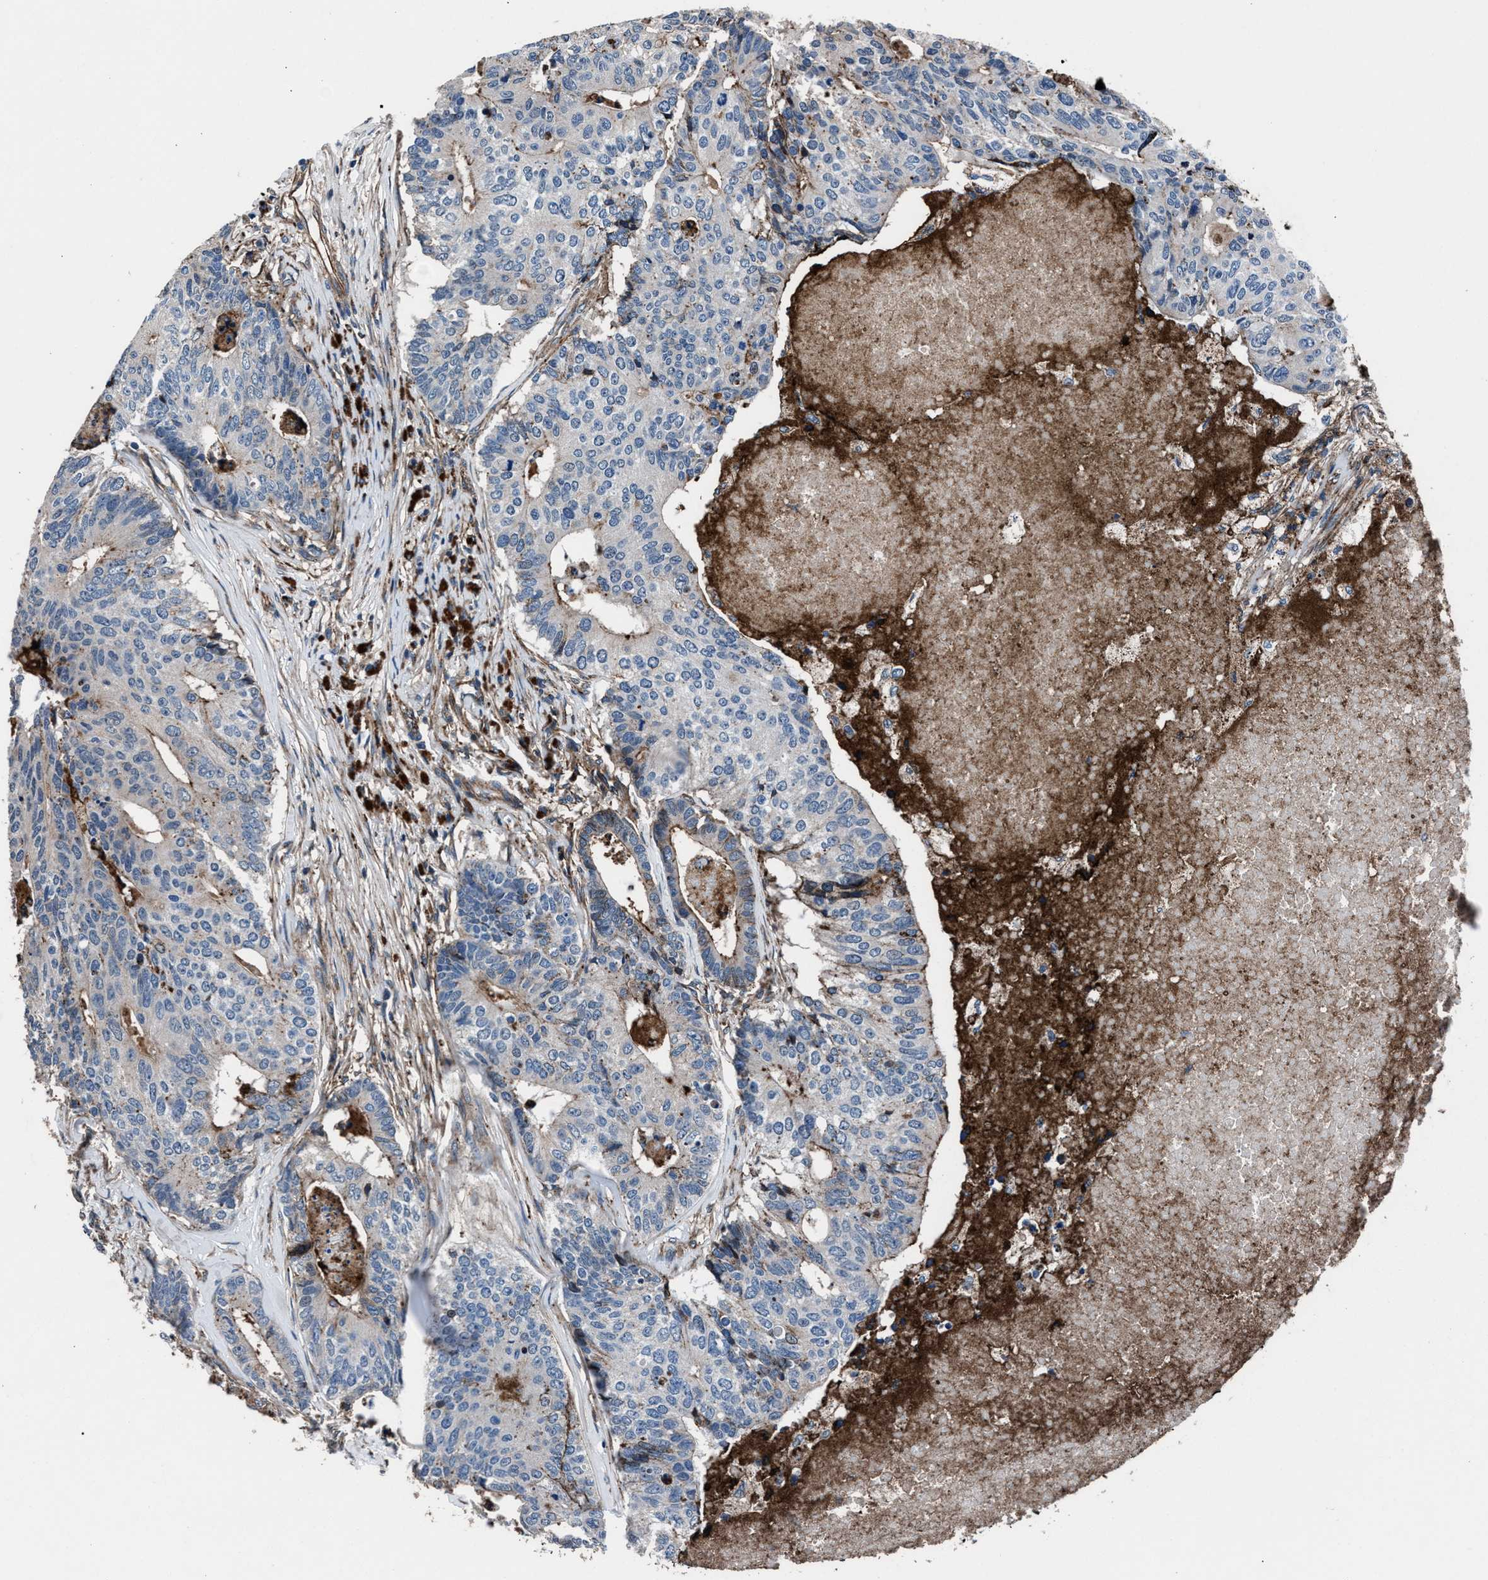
{"staining": {"intensity": "negative", "quantity": "none", "location": "none"}, "tissue": "colorectal cancer", "cell_type": "Tumor cells", "image_type": "cancer", "snomed": [{"axis": "morphology", "description": "Adenocarcinoma, NOS"}, {"axis": "topography", "description": "Colon"}], "caption": "Protein analysis of colorectal cancer demonstrates no significant expression in tumor cells.", "gene": "MFSD11", "patient": {"sex": "female", "age": 67}}